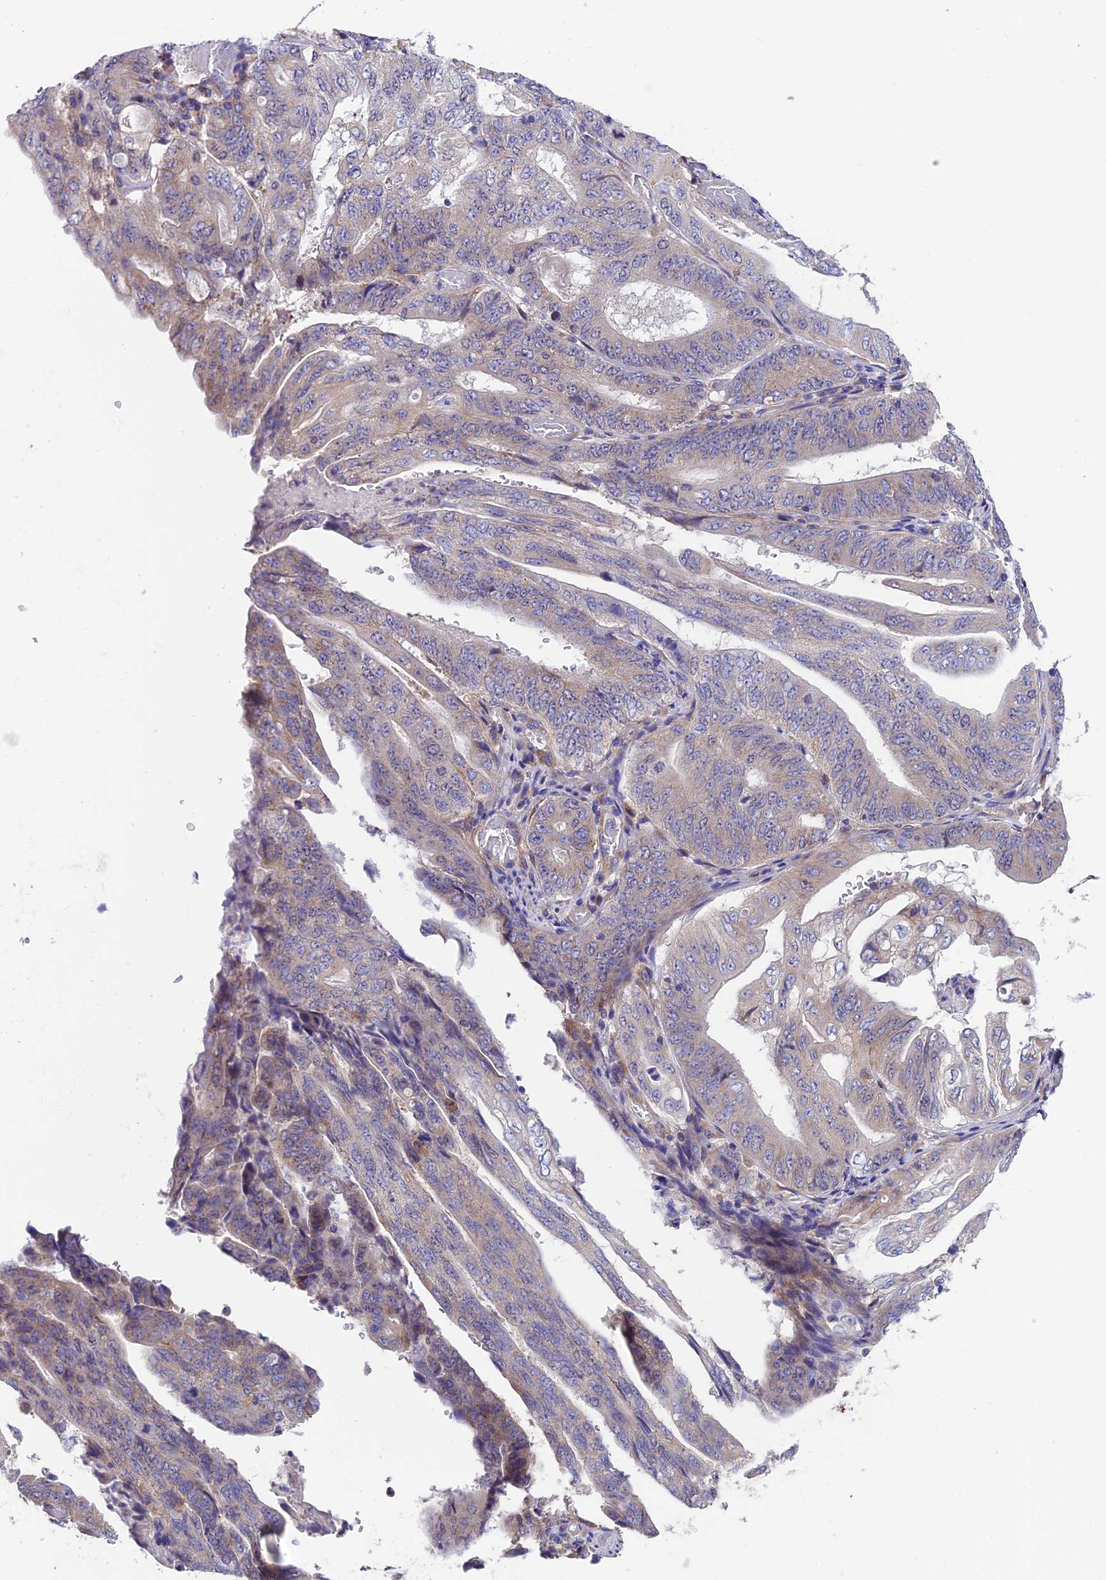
{"staining": {"intensity": "weak", "quantity": "25%-75%", "location": "cytoplasmic/membranous"}, "tissue": "stomach cancer", "cell_type": "Tumor cells", "image_type": "cancer", "snomed": [{"axis": "morphology", "description": "Adenocarcinoma, NOS"}, {"axis": "topography", "description": "Stomach"}], "caption": "This image displays immunohistochemistry staining of stomach cancer, with low weak cytoplasmic/membranous expression in approximately 25%-75% of tumor cells.", "gene": "VPS16", "patient": {"sex": "female", "age": 73}}